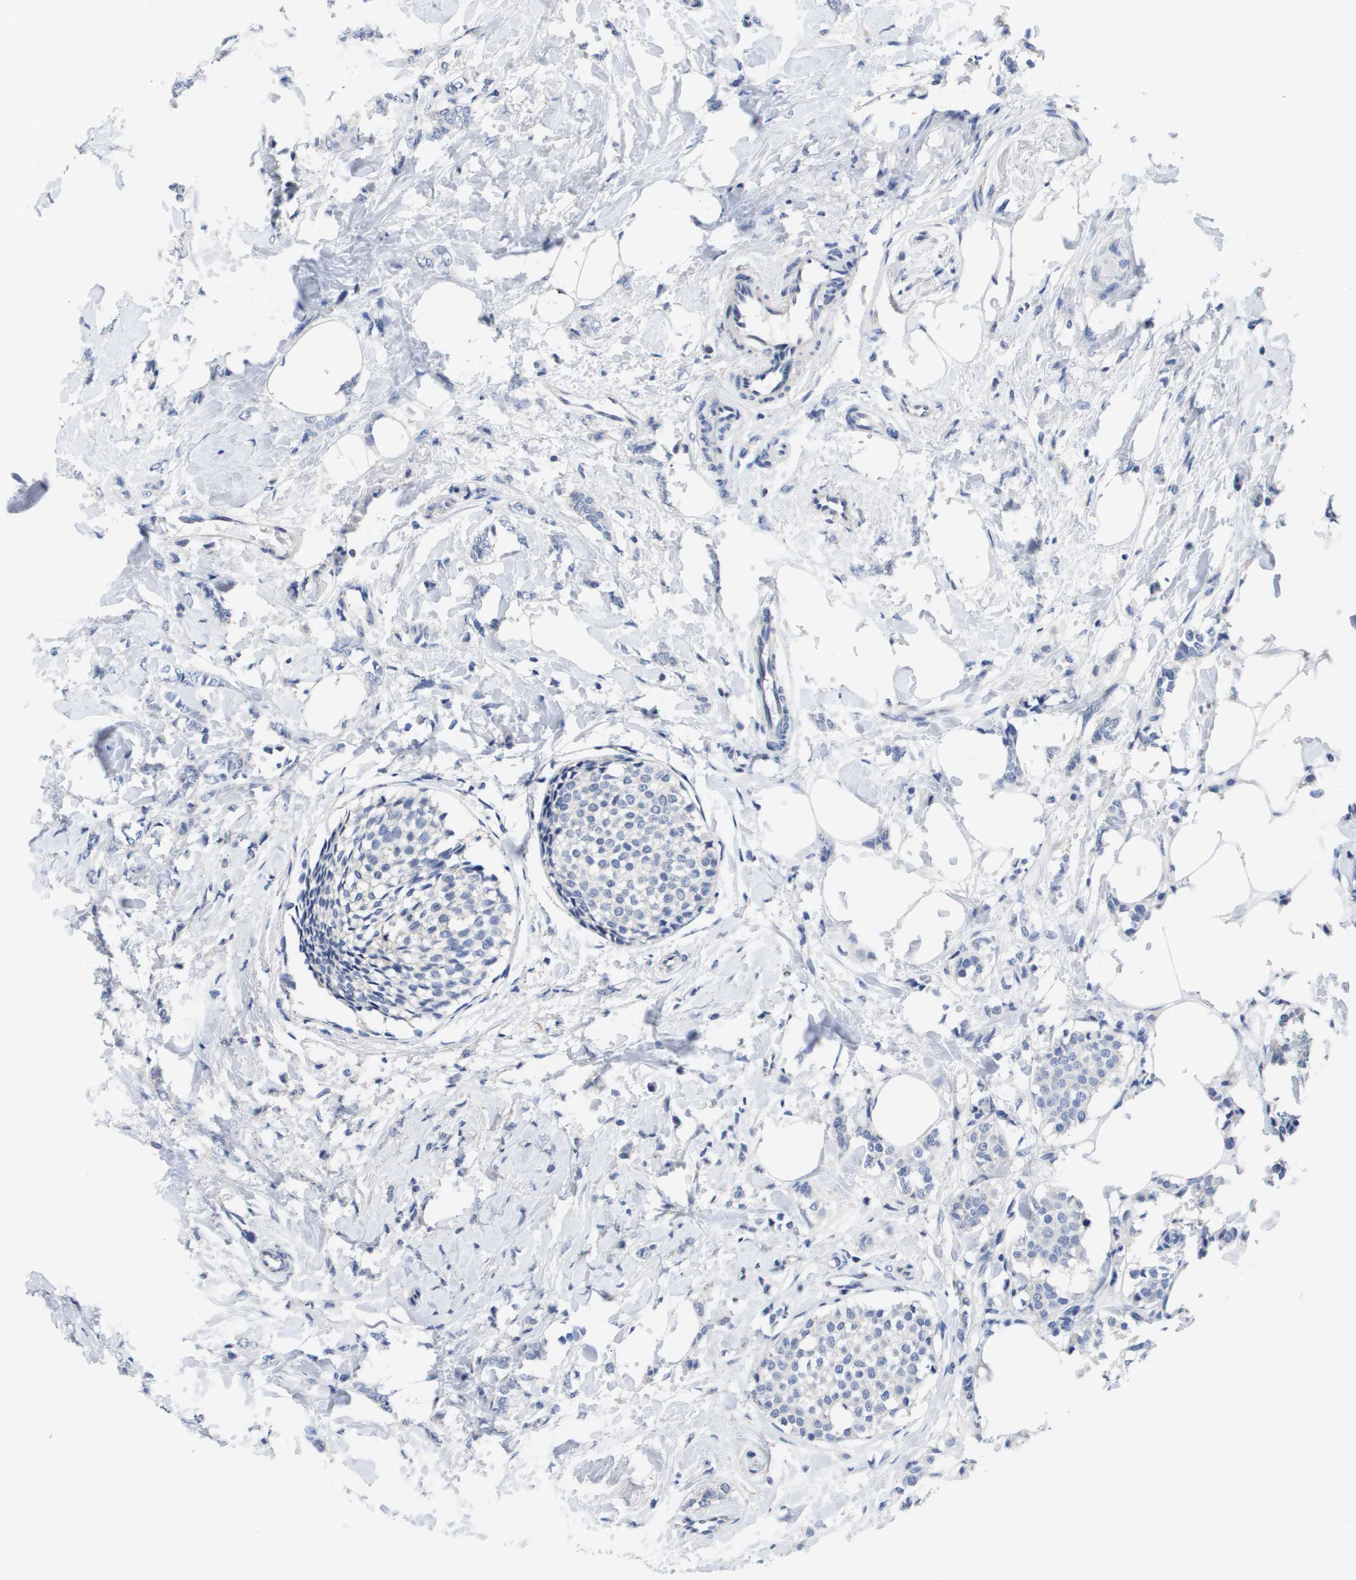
{"staining": {"intensity": "negative", "quantity": "none", "location": "none"}, "tissue": "breast cancer", "cell_type": "Tumor cells", "image_type": "cancer", "snomed": [{"axis": "morphology", "description": "Lobular carcinoma, in situ"}, {"axis": "morphology", "description": "Lobular carcinoma"}, {"axis": "topography", "description": "Breast"}], "caption": "Immunohistochemistry of breast cancer displays no staining in tumor cells. The staining is performed using DAB brown chromogen with nuclei counter-stained in using hematoxylin.", "gene": "CA9", "patient": {"sex": "female", "age": 41}}